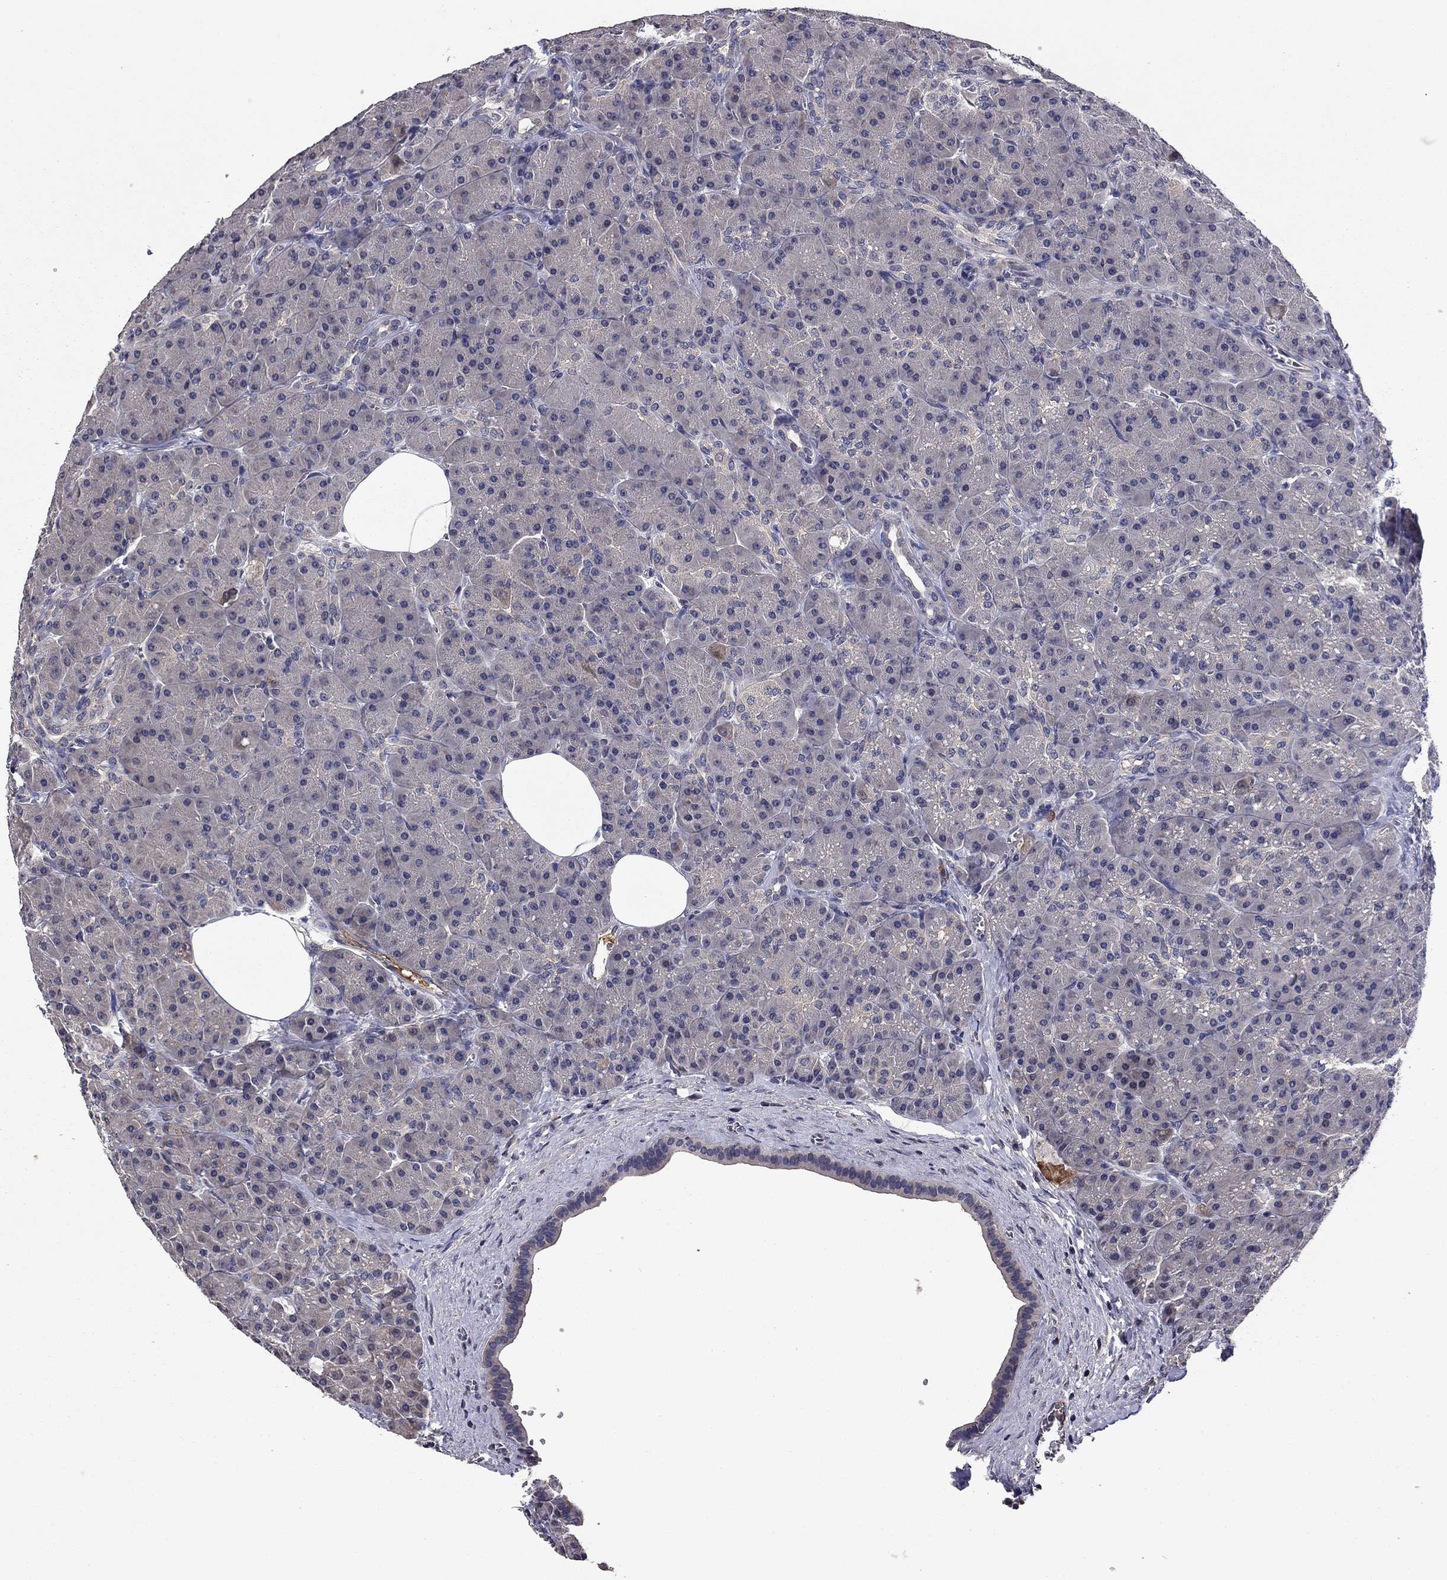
{"staining": {"intensity": "negative", "quantity": "none", "location": "none"}, "tissue": "pancreas", "cell_type": "Exocrine glandular cells", "image_type": "normal", "snomed": [{"axis": "morphology", "description": "Normal tissue, NOS"}, {"axis": "topography", "description": "Pancreas"}], "caption": "Immunohistochemistry (IHC) image of unremarkable pancreas: human pancreas stained with DAB (3,3'-diaminobenzidine) exhibits no significant protein expression in exocrine glandular cells.", "gene": "PROS1", "patient": {"sex": "male", "age": 57}}